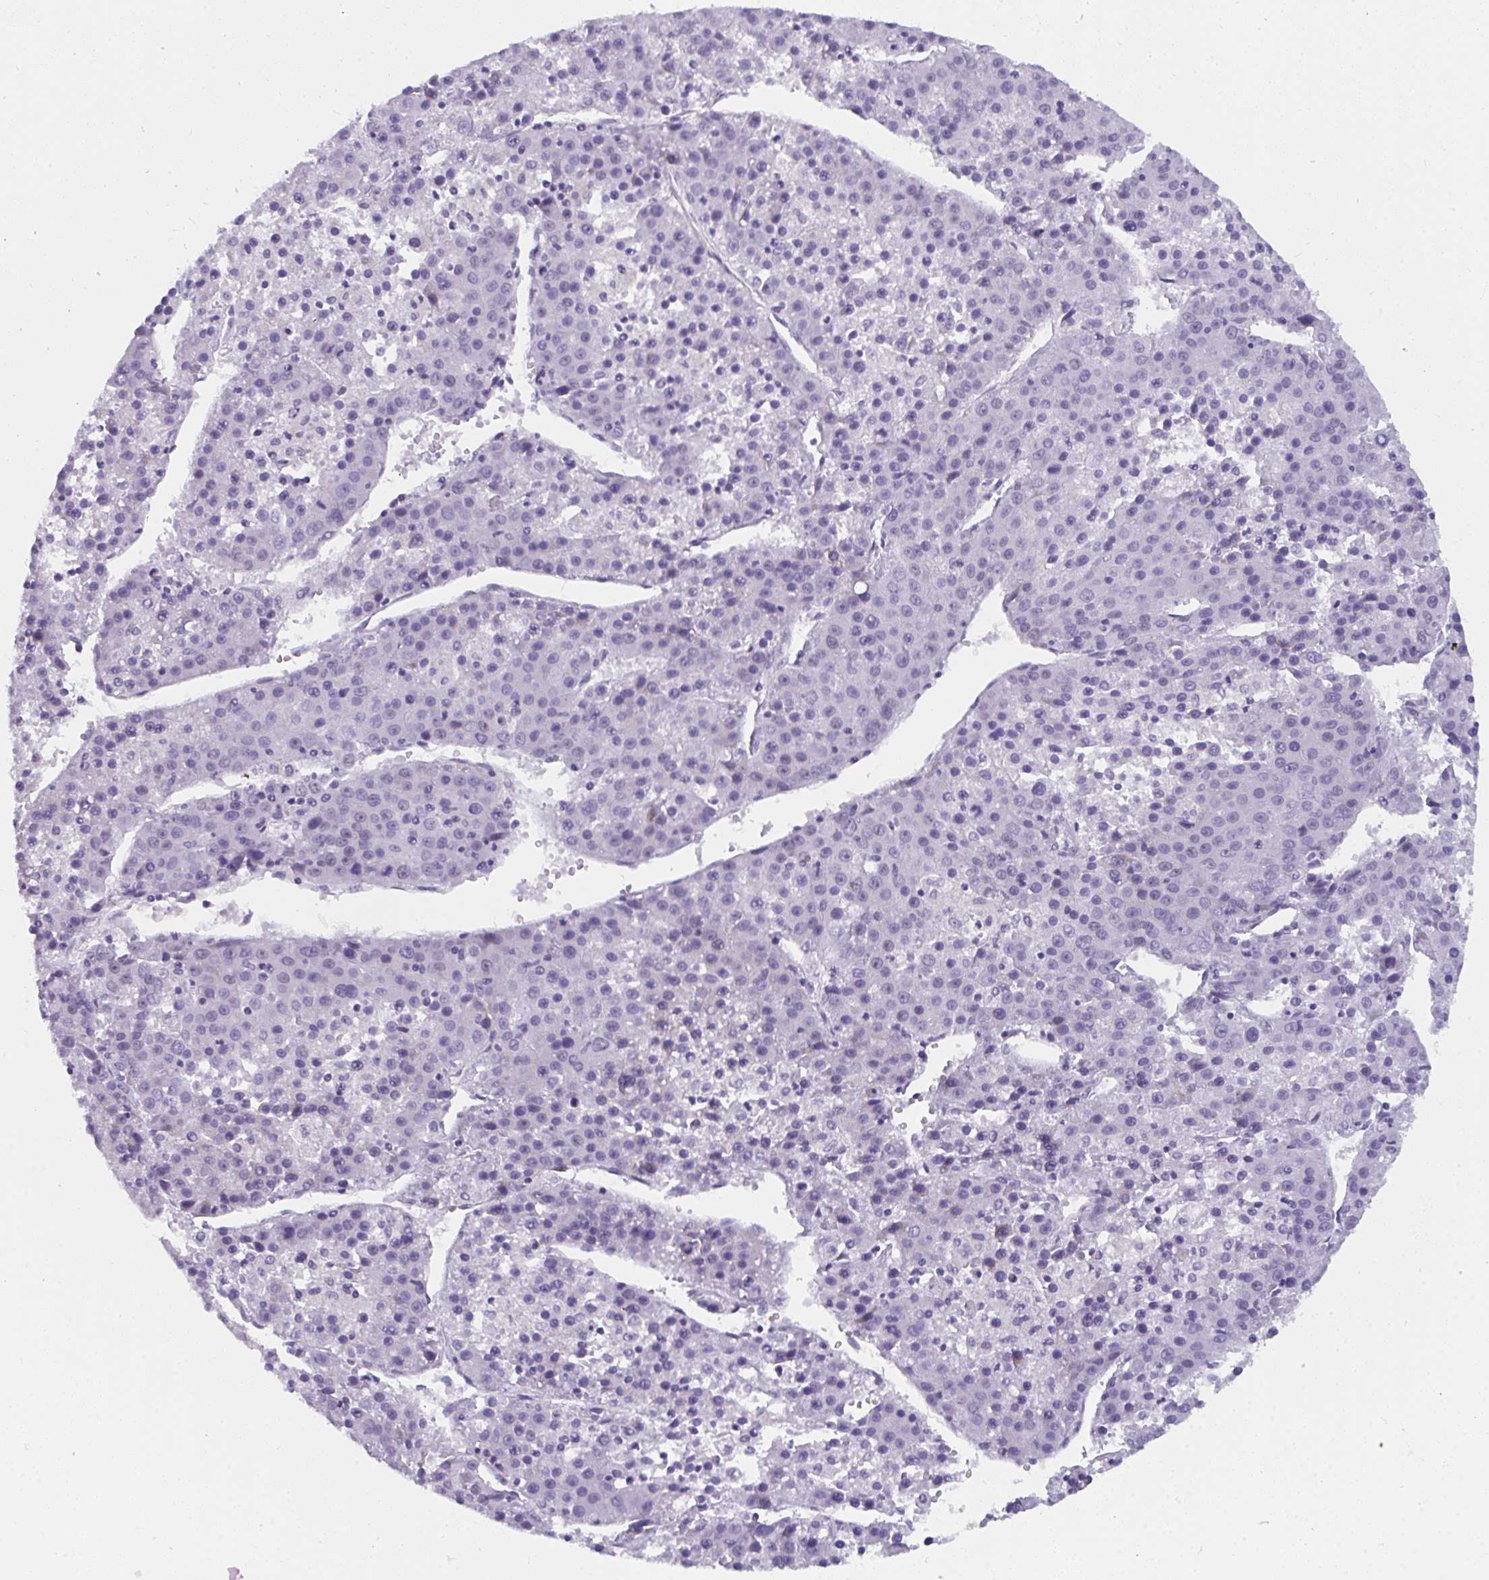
{"staining": {"intensity": "negative", "quantity": "none", "location": "none"}, "tissue": "liver cancer", "cell_type": "Tumor cells", "image_type": "cancer", "snomed": [{"axis": "morphology", "description": "Carcinoma, Hepatocellular, NOS"}, {"axis": "topography", "description": "Liver"}], "caption": "The immunohistochemistry (IHC) histopathology image has no significant expression in tumor cells of liver hepatocellular carcinoma tissue.", "gene": "CDK13", "patient": {"sex": "female", "age": 53}}